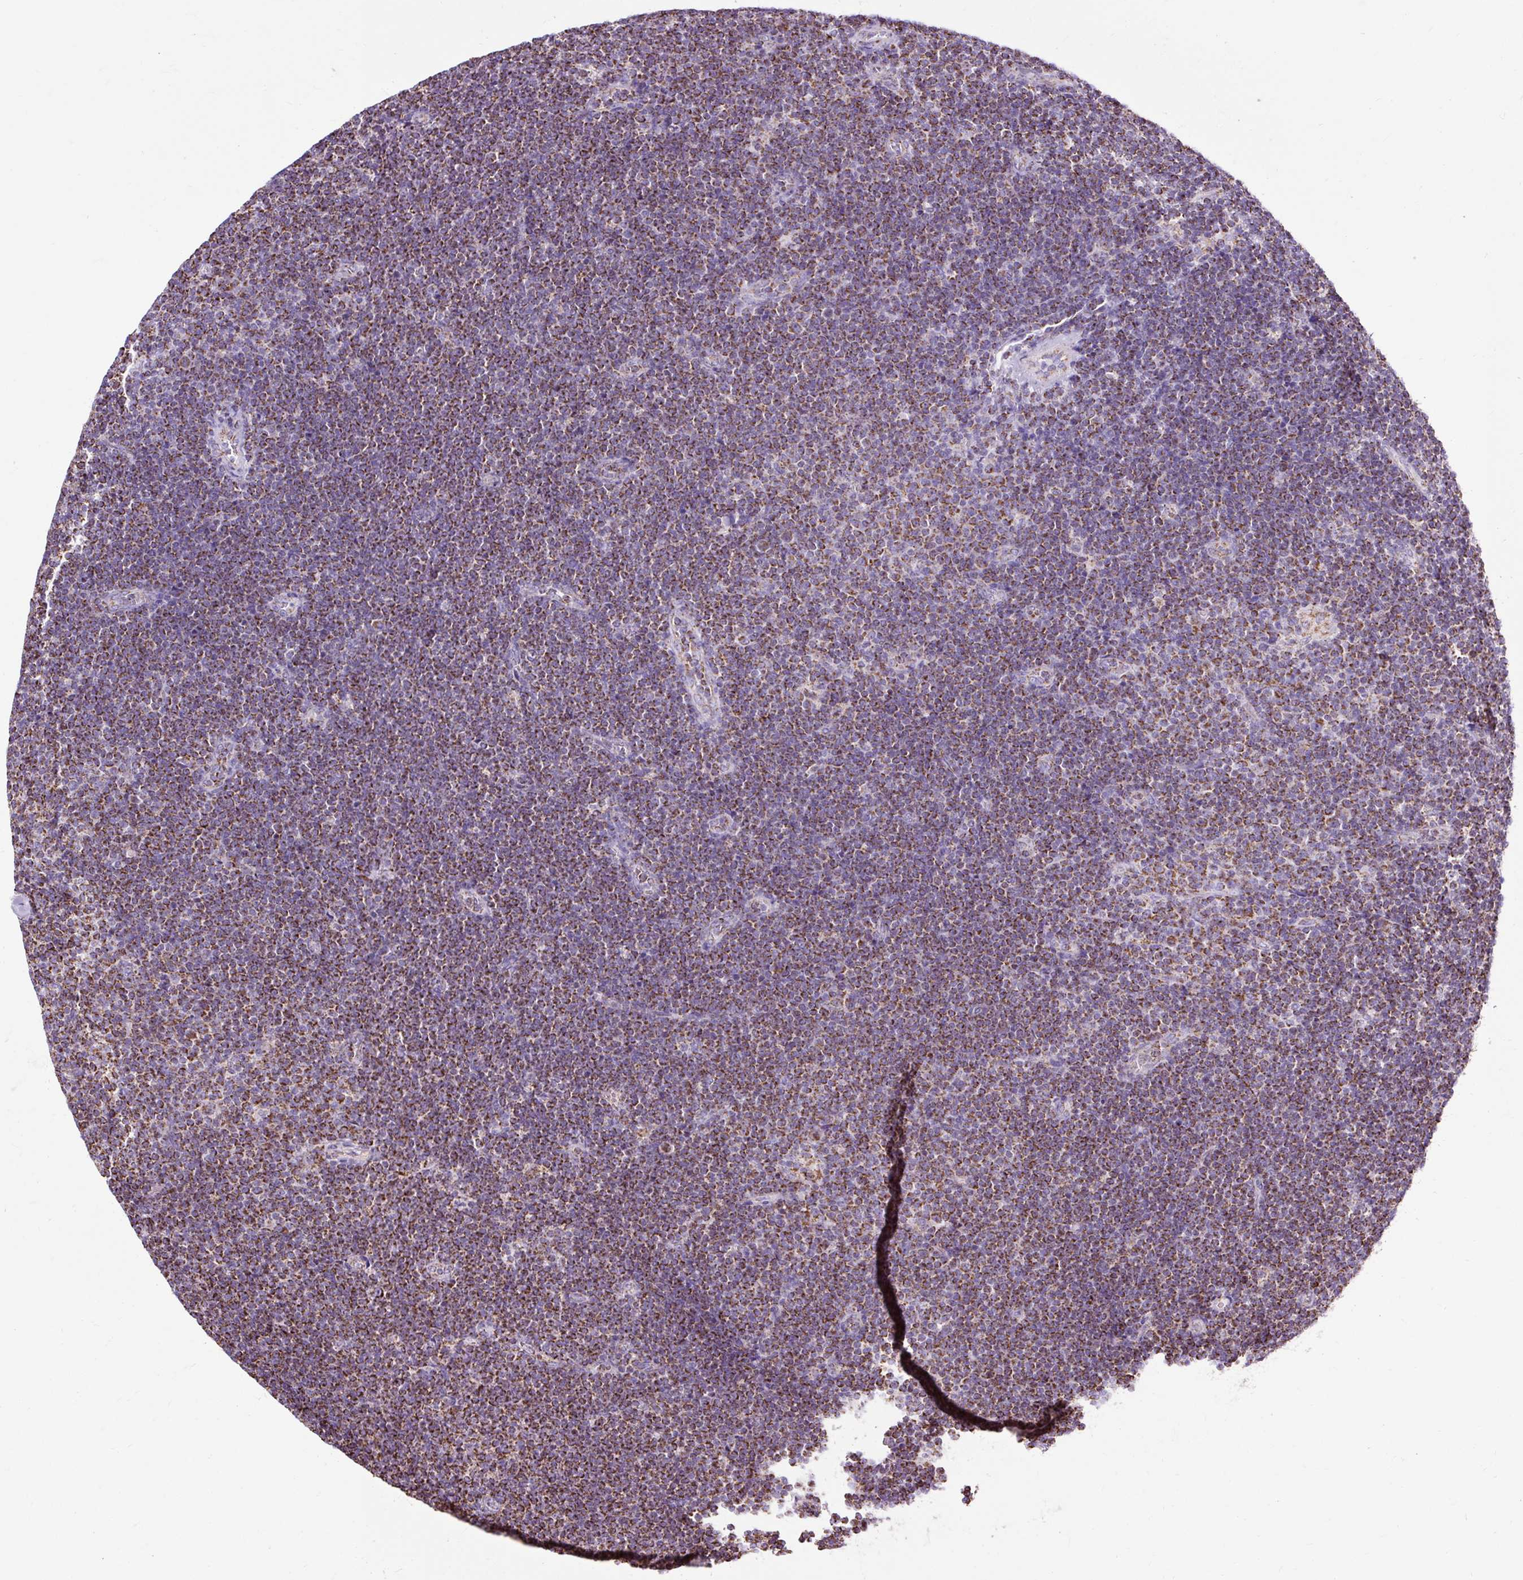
{"staining": {"intensity": "strong", "quantity": ">75%", "location": "cytoplasmic/membranous"}, "tissue": "lymphoma", "cell_type": "Tumor cells", "image_type": "cancer", "snomed": [{"axis": "morphology", "description": "Malignant lymphoma, non-Hodgkin's type, Low grade"}, {"axis": "topography", "description": "Lymph node"}], "caption": "This is an image of immunohistochemistry (IHC) staining of malignant lymphoma, non-Hodgkin's type (low-grade), which shows strong positivity in the cytoplasmic/membranous of tumor cells.", "gene": "DLAT", "patient": {"sex": "male", "age": 48}}